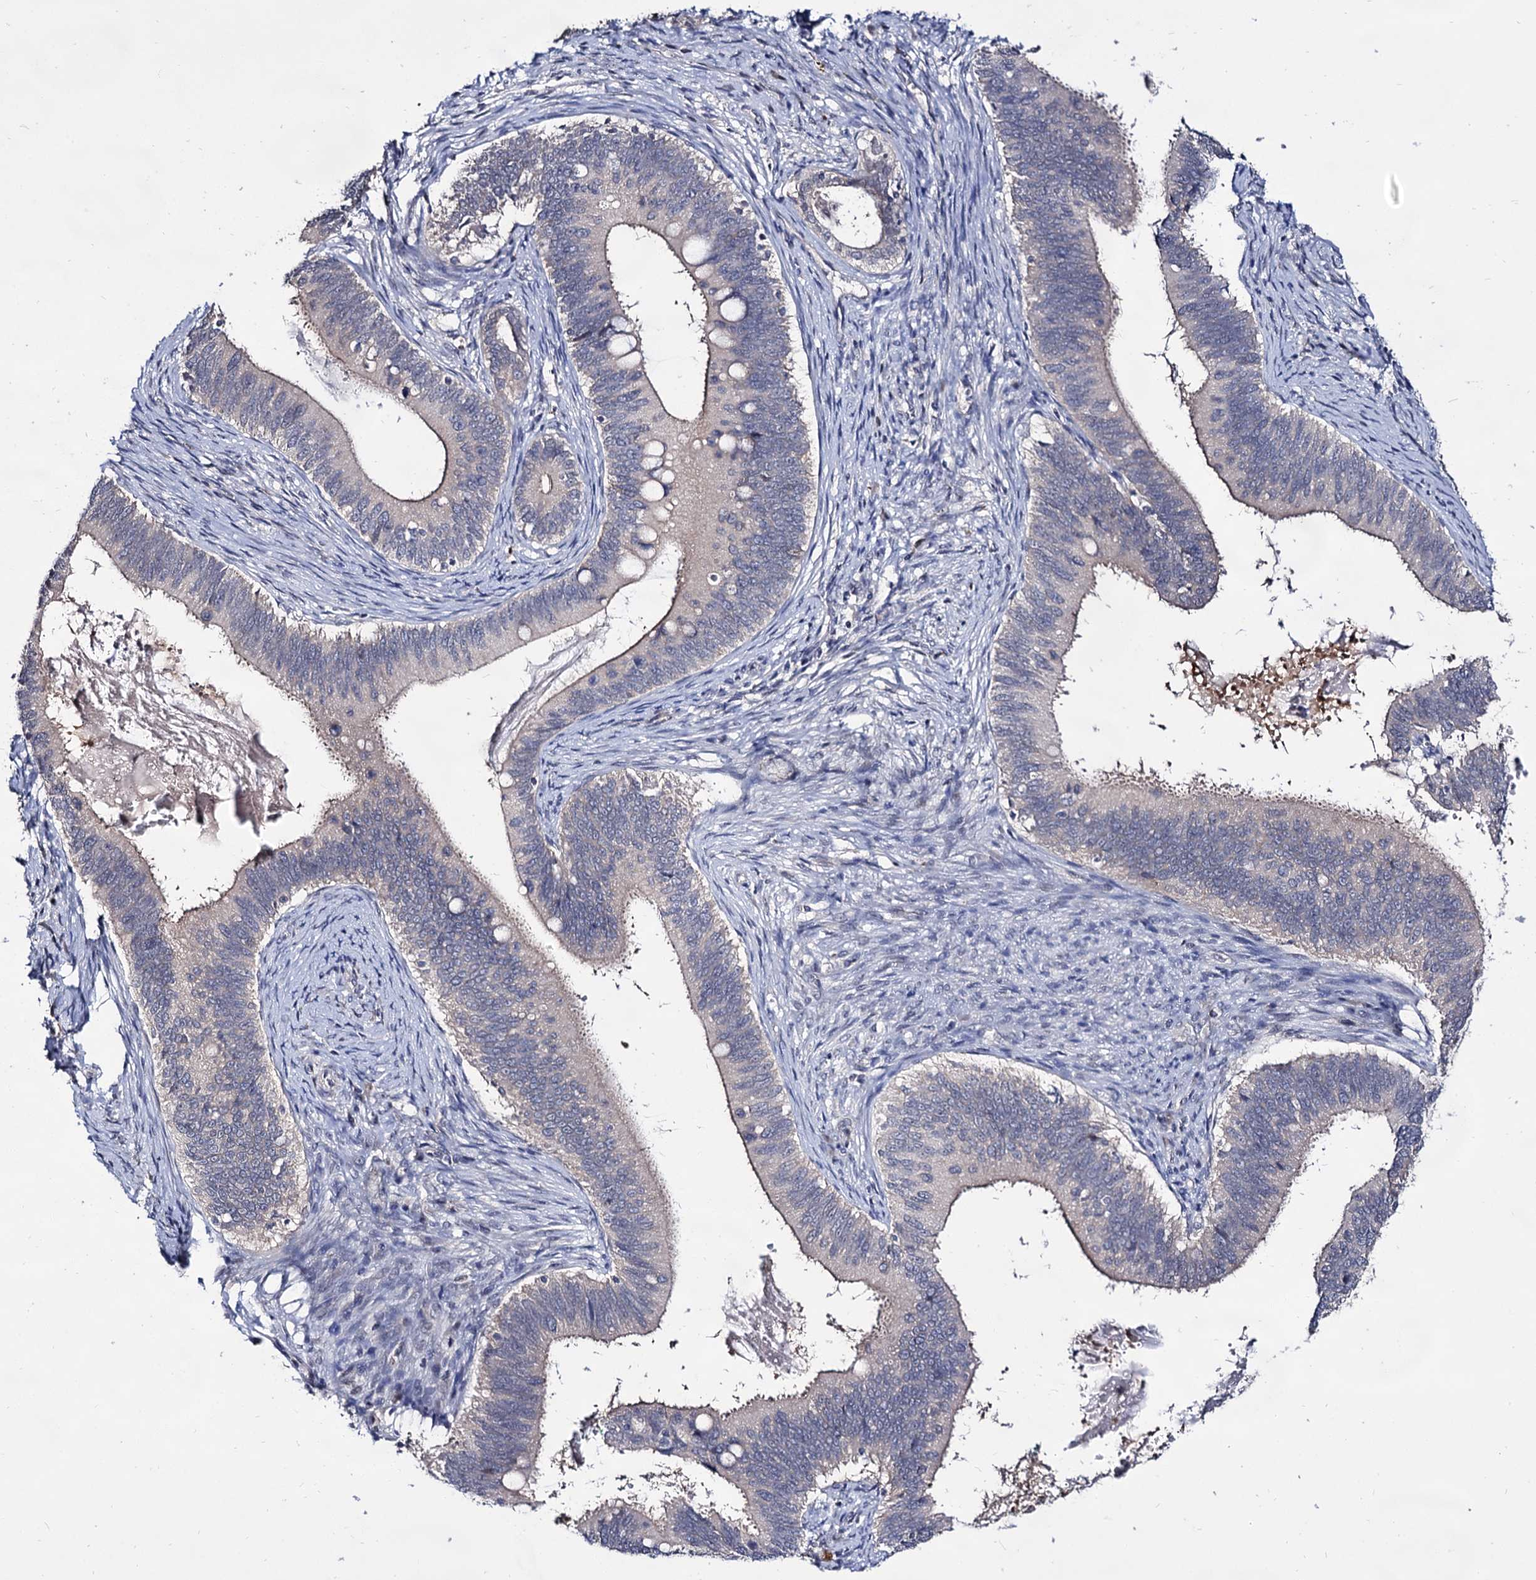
{"staining": {"intensity": "weak", "quantity": "<25%", "location": "cytoplasmic/membranous"}, "tissue": "cervical cancer", "cell_type": "Tumor cells", "image_type": "cancer", "snomed": [{"axis": "morphology", "description": "Adenocarcinoma, NOS"}, {"axis": "topography", "description": "Cervix"}], "caption": "Micrograph shows no significant protein expression in tumor cells of cervical cancer.", "gene": "ARFIP2", "patient": {"sex": "female", "age": 42}}